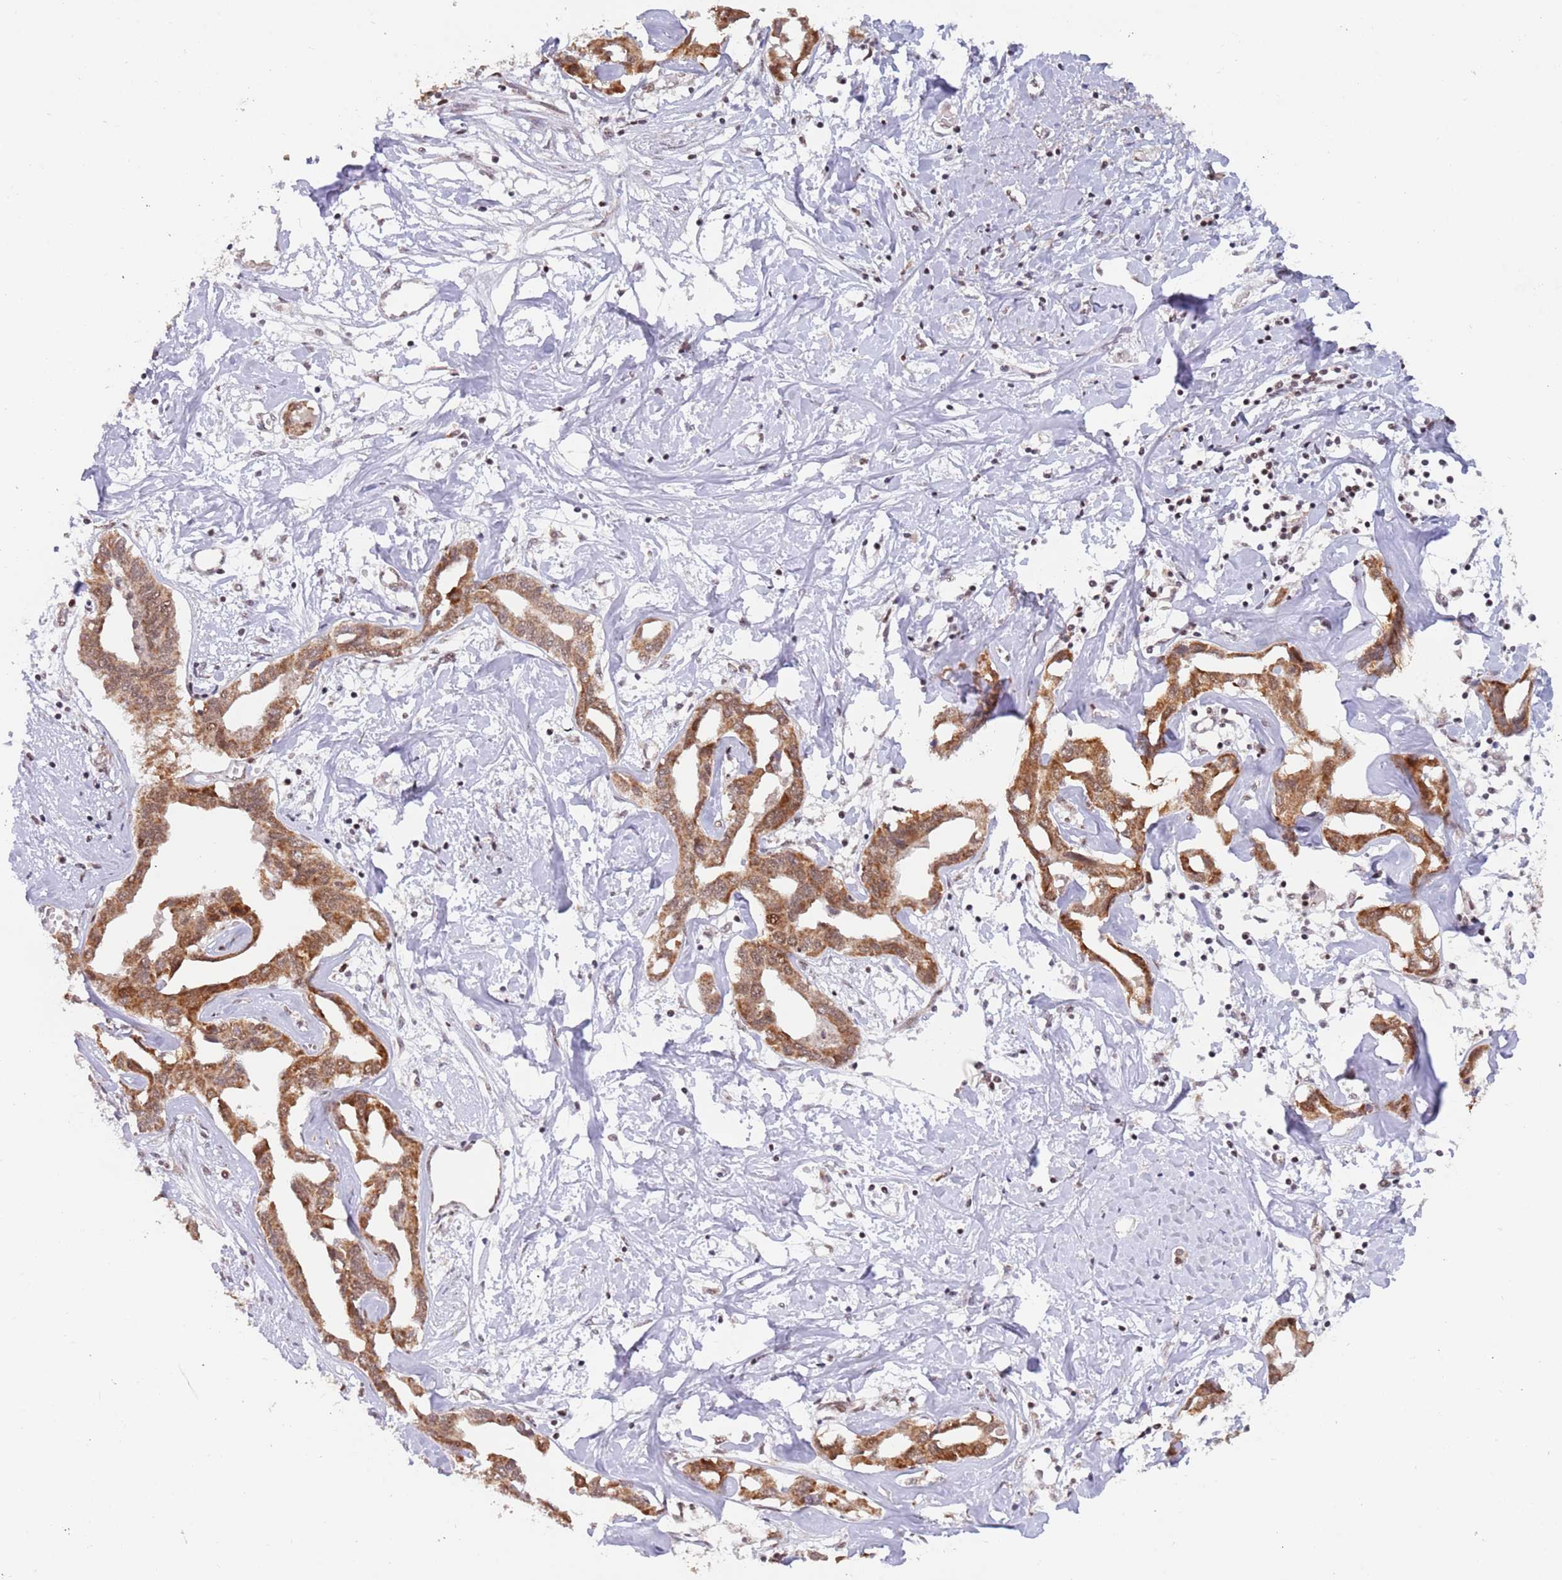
{"staining": {"intensity": "strong", "quantity": ">75%", "location": "cytoplasmic/membranous"}, "tissue": "liver cancer", "cell_type": "Tumor cells", "image_type": "cancer", "snomed": [{"axis": "morphology", "description": "Cholangiocarcinoma"}, {"axis": "topography", "description": "Liver"}], "caption": "About >75% of tumor cells in liver cancer (cholangiocarcinoma) exhibit strong cytoplasmic/membranous protein staining as visualized by brown immunohistochemical staining.", "gene": "TIMM13", "patient": {"sex": "male", "age": 59}}